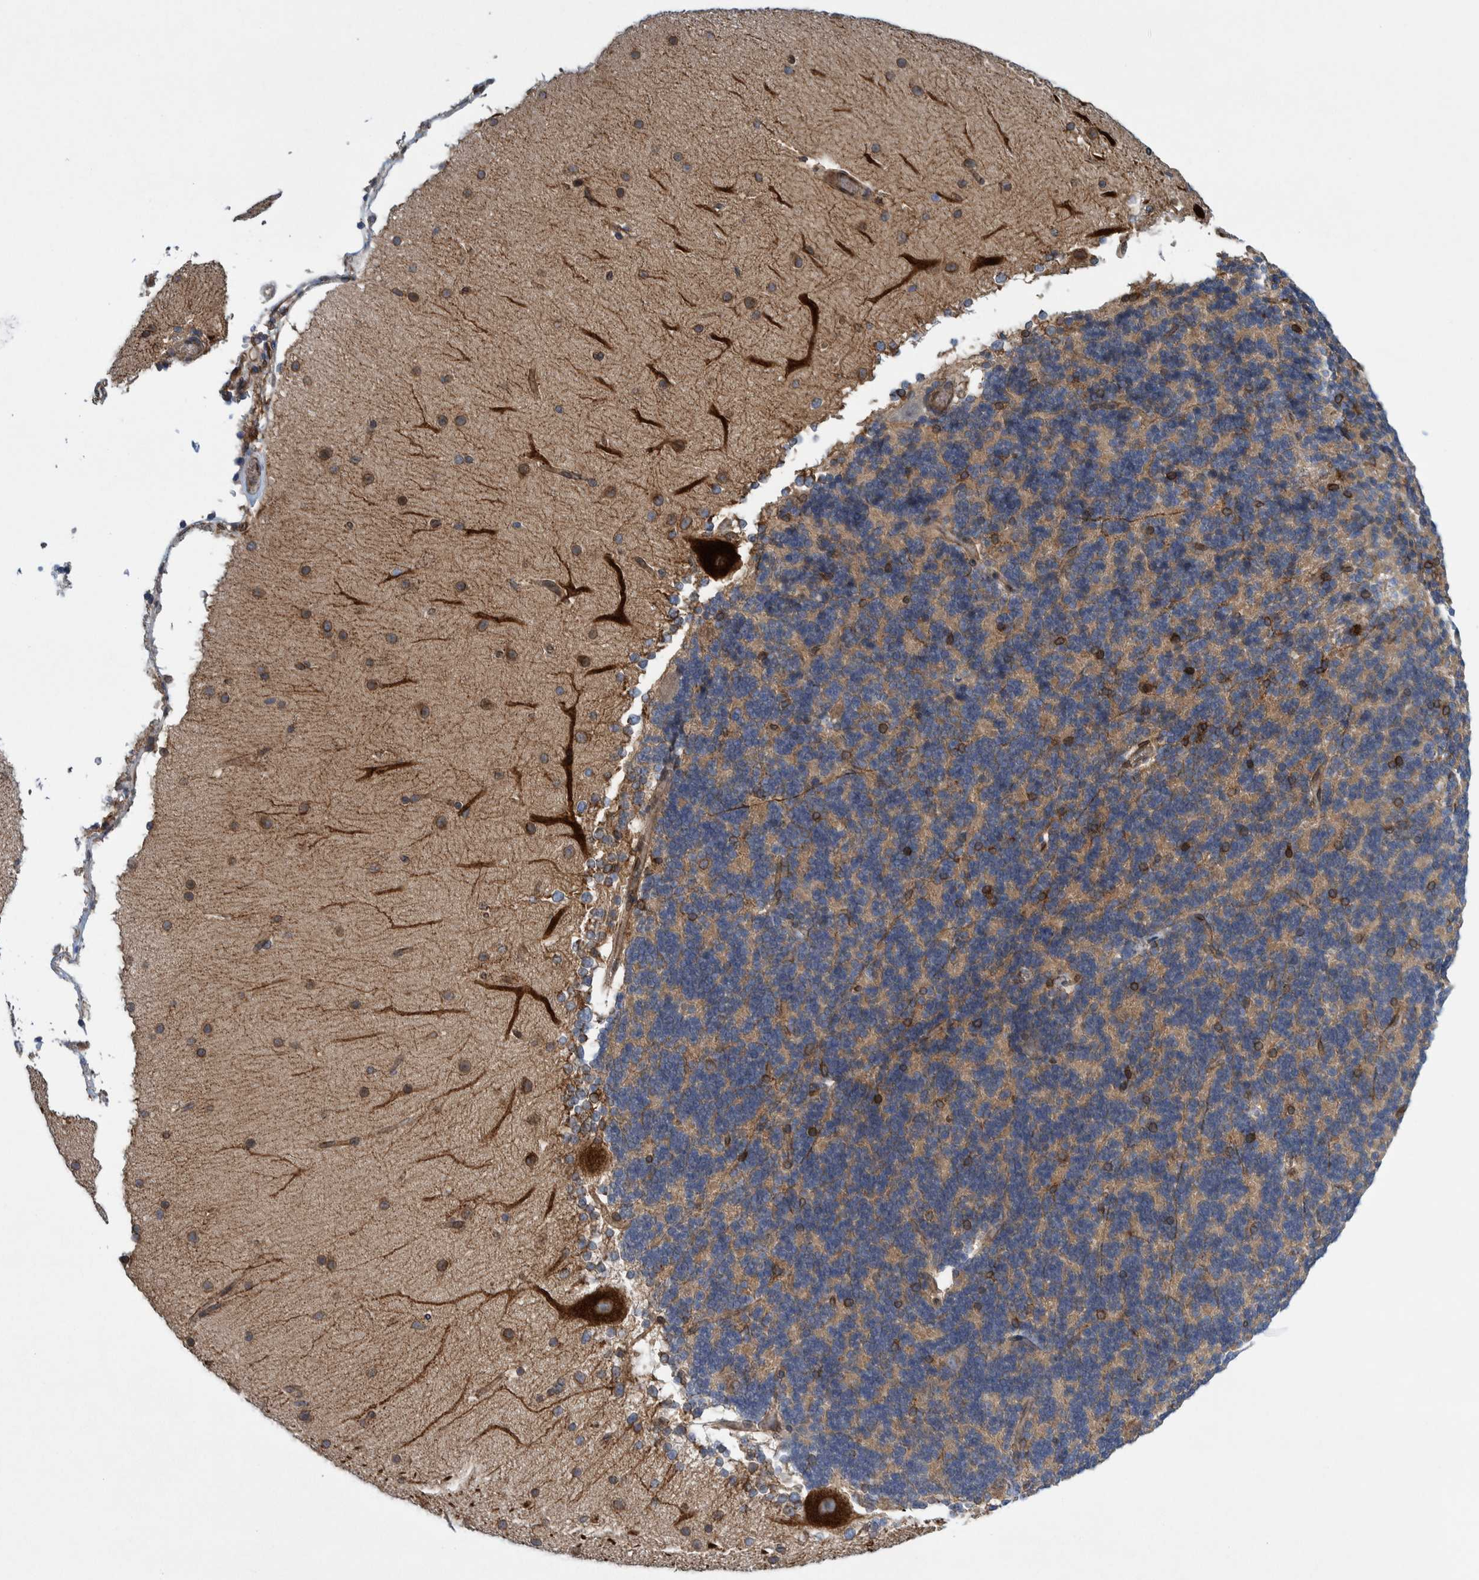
{"staining": {"intensity": "moderate", "quantity": "<25%", "location": "cytoplasmic/membranous"}, "tissue": "cerebellum", "cell_type": "Cells in granular layer", "image_type": "normal", "snomed": [{"axis": "morphology", "description": "Normal tissue, NOS"}, {"axis": "topography", "description": "Cerebellum"}], "caption": "Moderate cytoplasmic/membranous expression for a protein is appreciated in about <25% of cells in granular layer of benign cerebellum using IHC.", "gene": "THEM6", "patient": {"sex": "female", "age": 19}}